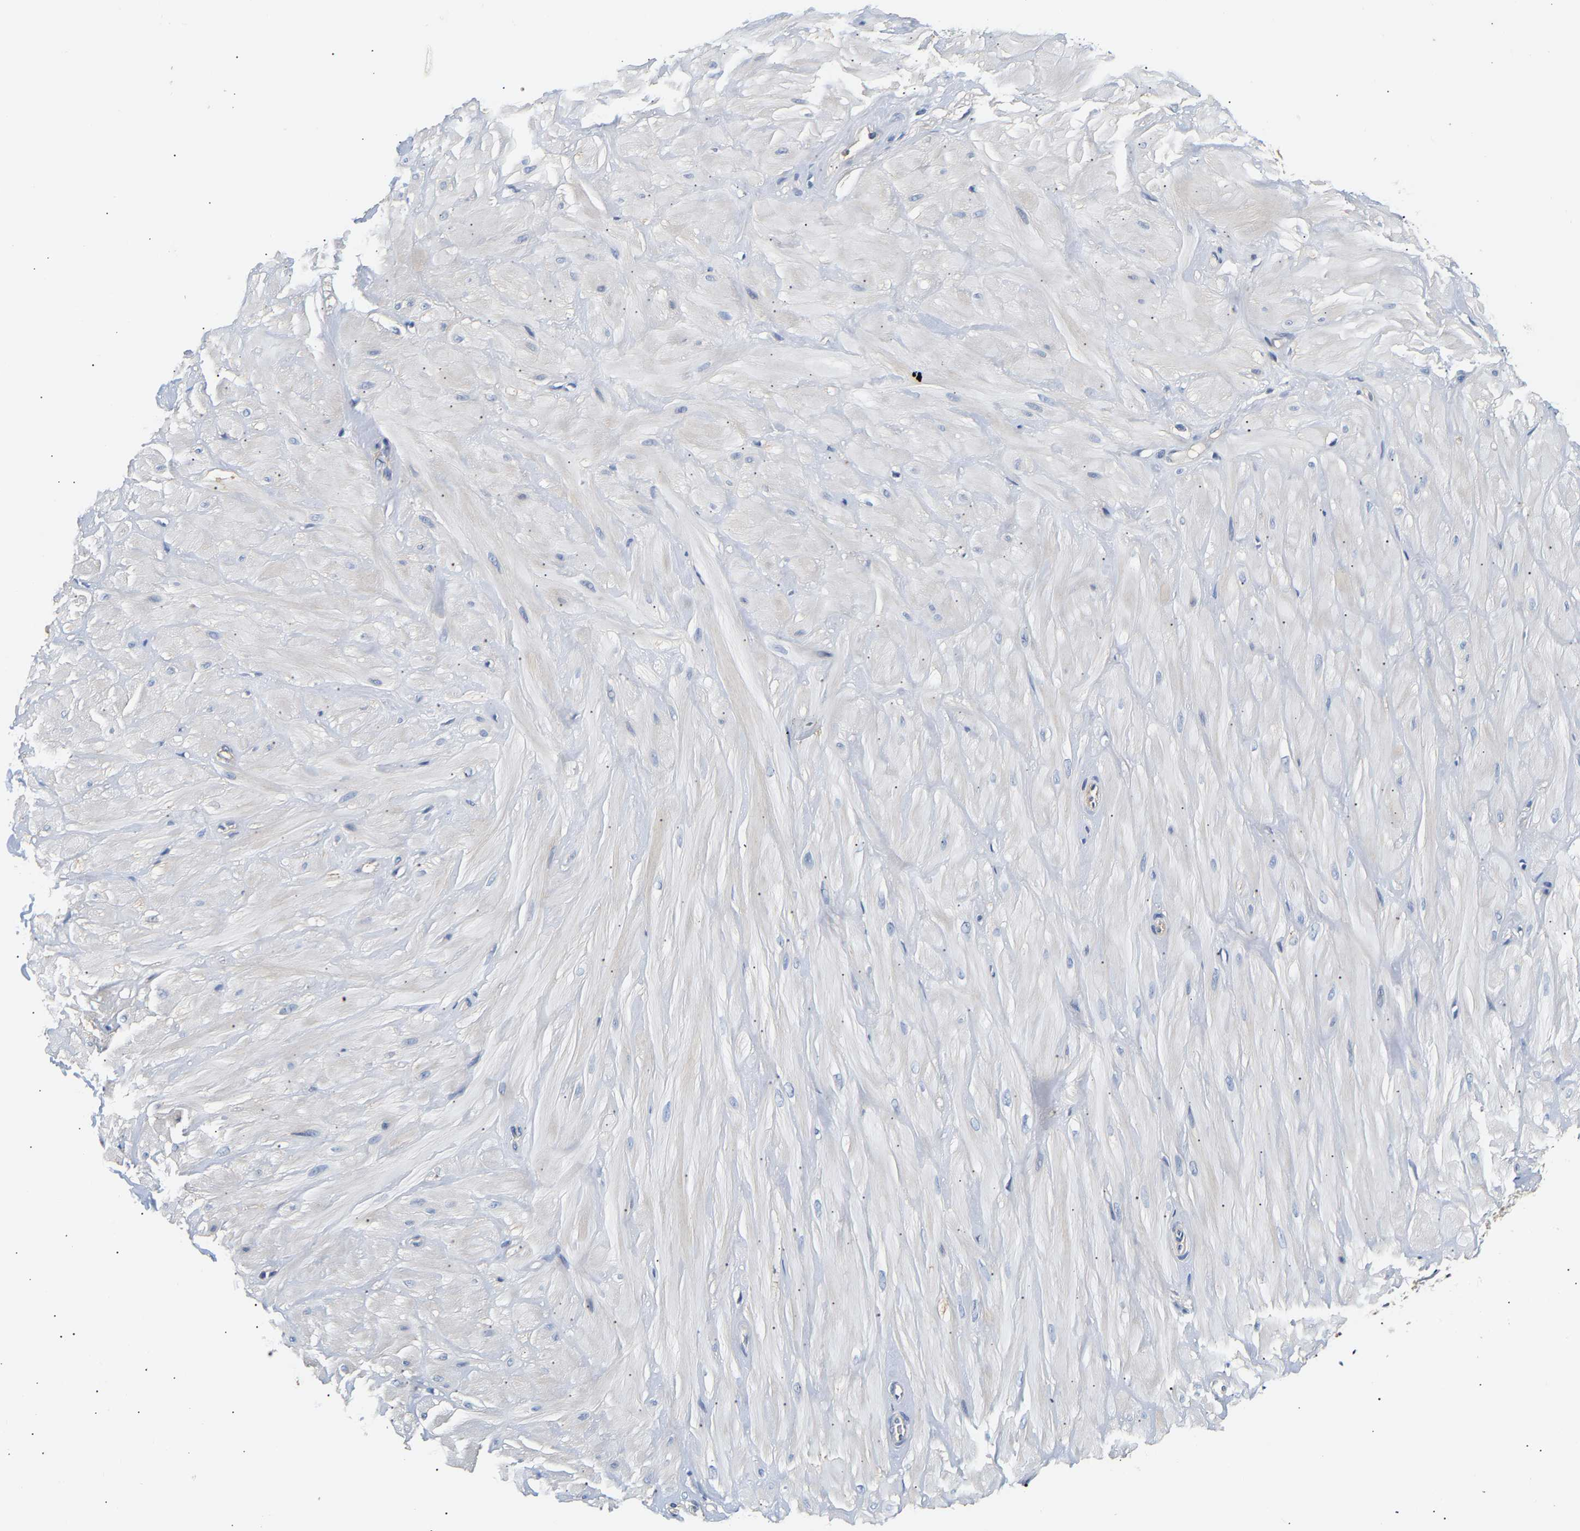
{"staining": {"intensity": "moderate", "quantity": "<25%", "location": "cytoplasmic/membranous"}, "tissue": "adipose tissue", "cell_type": "Adipocytes", "image_type": "normal", "snomed": [{"axis": "morphology", "description": "Normal tissue, NOS"}, {"axis": "topography", "description": "Adipose tissue"}, {"axis": "topography", "description": "Vascular tissue"}, {"axis": "topography", "description": "Peripheral nerve tissue"}], "caption": "This image displays unremarkable adipose tissue stained with IHC to label a protein in brown. The cytoplasmic/membranous of adipocytes show moderate positivity for the protein. Nuclei are counter-stained blue.", "gene": "PPID", "patient": {"sex": "male", "age": 25}}